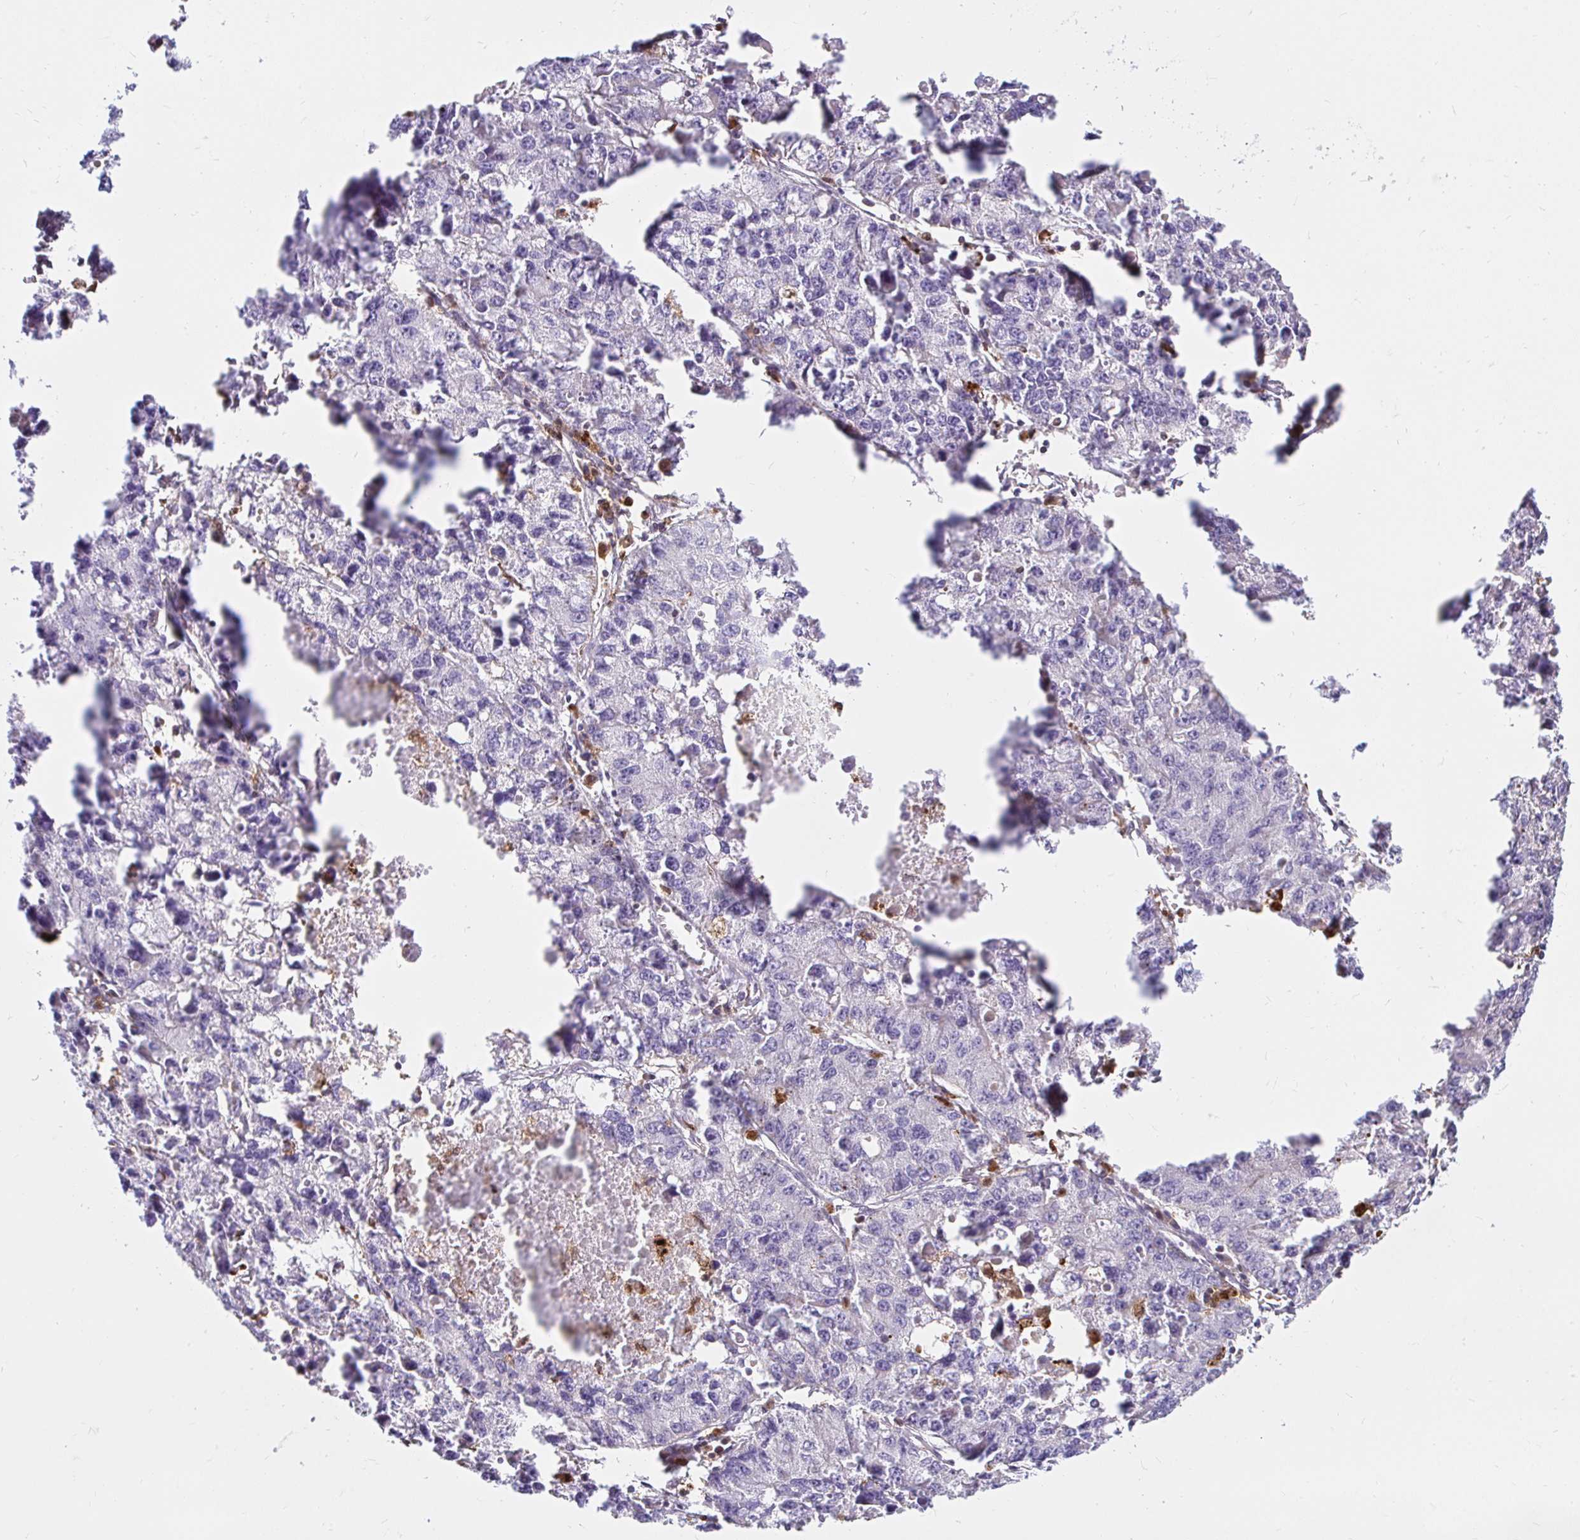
{"staining": {"intensity": "negative", "quantity": "none", "location": "none"}, "tissue": "lung cancer", "cell_type": "Tumor cells", "image_type": "cancer", "snomed": [{"axis": "morphology", "description": "Adenocarcinoma, NOS"}, {"axis": "topography", "description": "Lung"}], "caption": "Tumor cells show no significant protein expression in lung cancer (adenocarcinoma).", "gene": "PYCARD", "patient": {"sex": "female", "age": 51}}